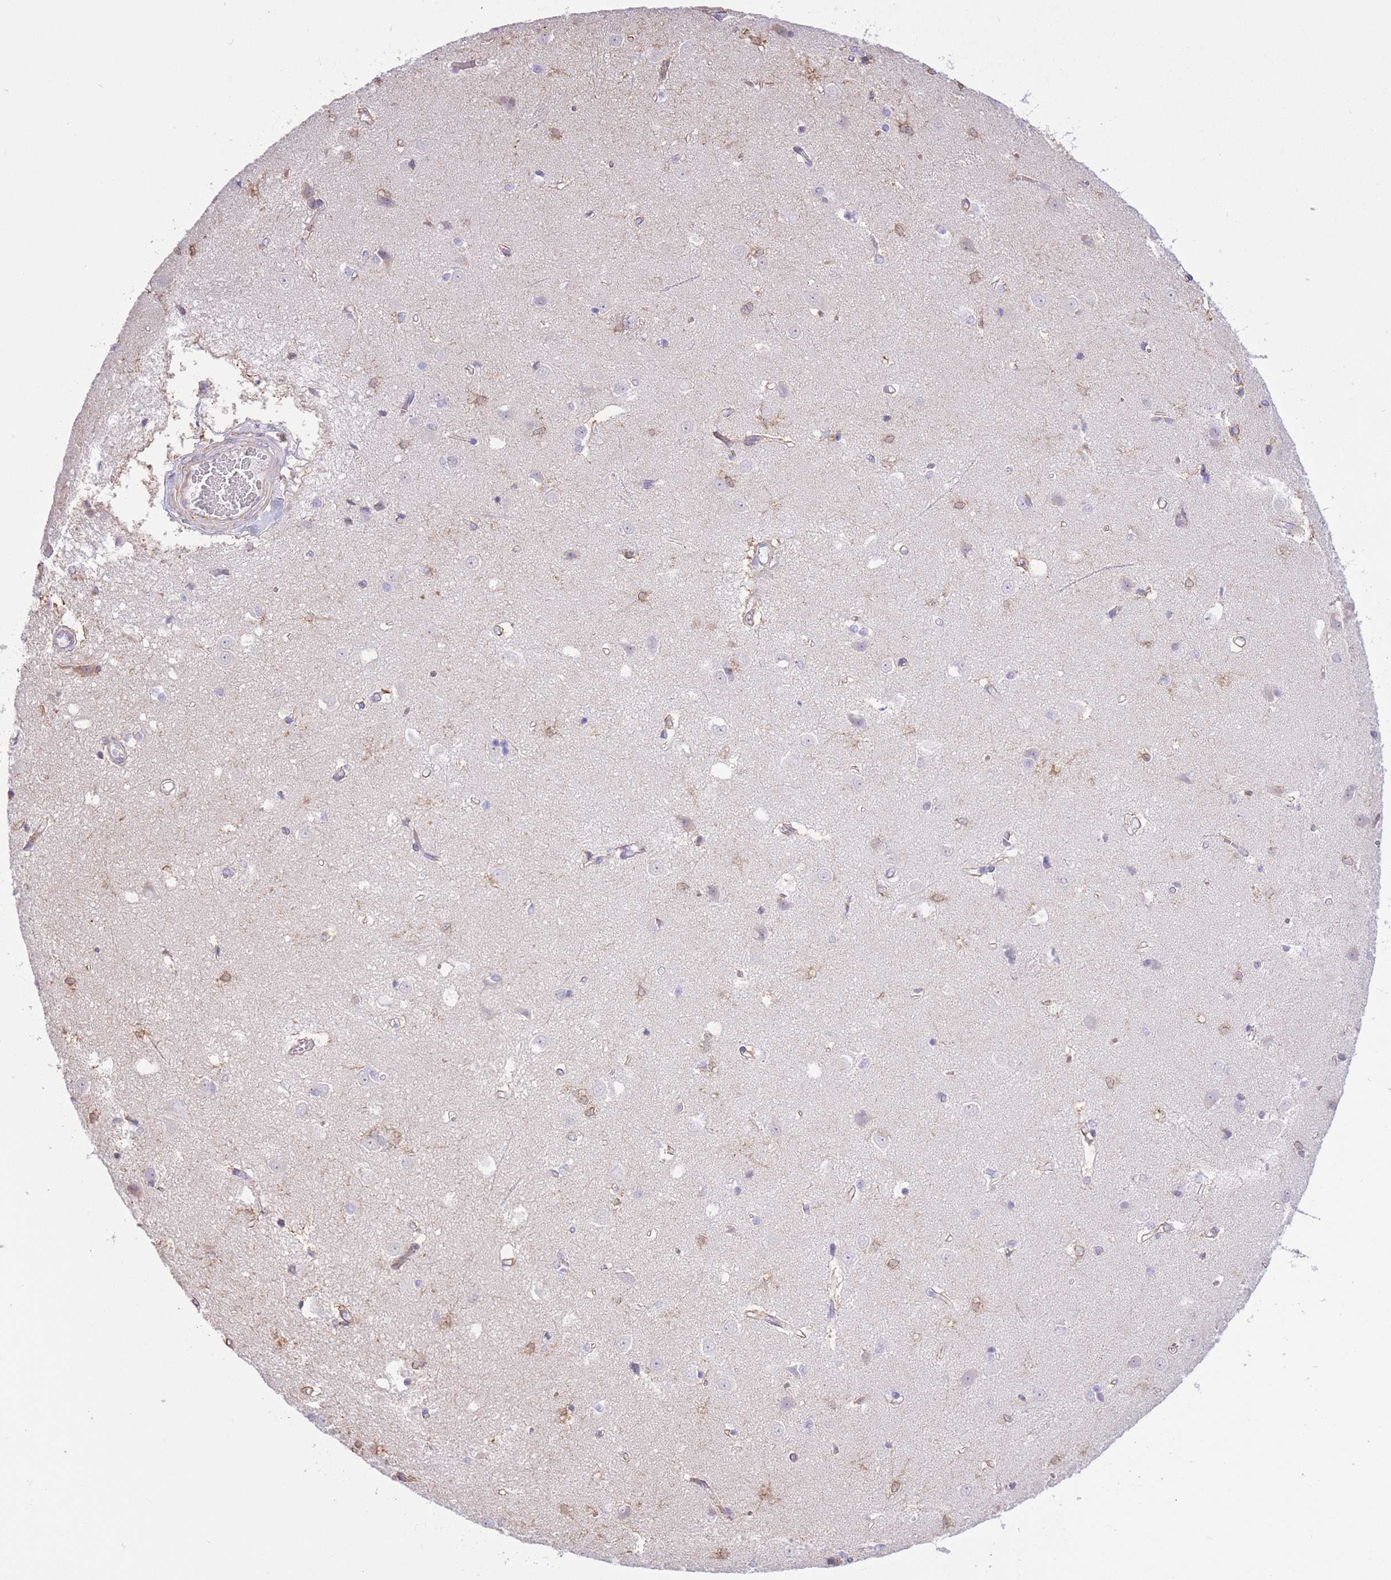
{"staining": {"intensity": "weak", "quantity": "<25%", "location": "cytoplasmic/membranous,nuclear"}, "tissue": "caudate", "cell_type": "Glial cells", "image_type": "normal", "snomed": [{"axis": "morphology", "description": "Normal tissue, NOS"}, {"axis": "topography", "description": "Lateral ventricle wall"}], "caption": "High magnification brightfield microscopy of benign caudate stained with DAB (brown) and counterstained with hematoxylin (blue): glial cells show no significant staining. (DAB (3,3'-diaminobenzidine) IHC, high magnification).", "gene": "PSG11", "patient": {"sex": "male", "age": 37}}